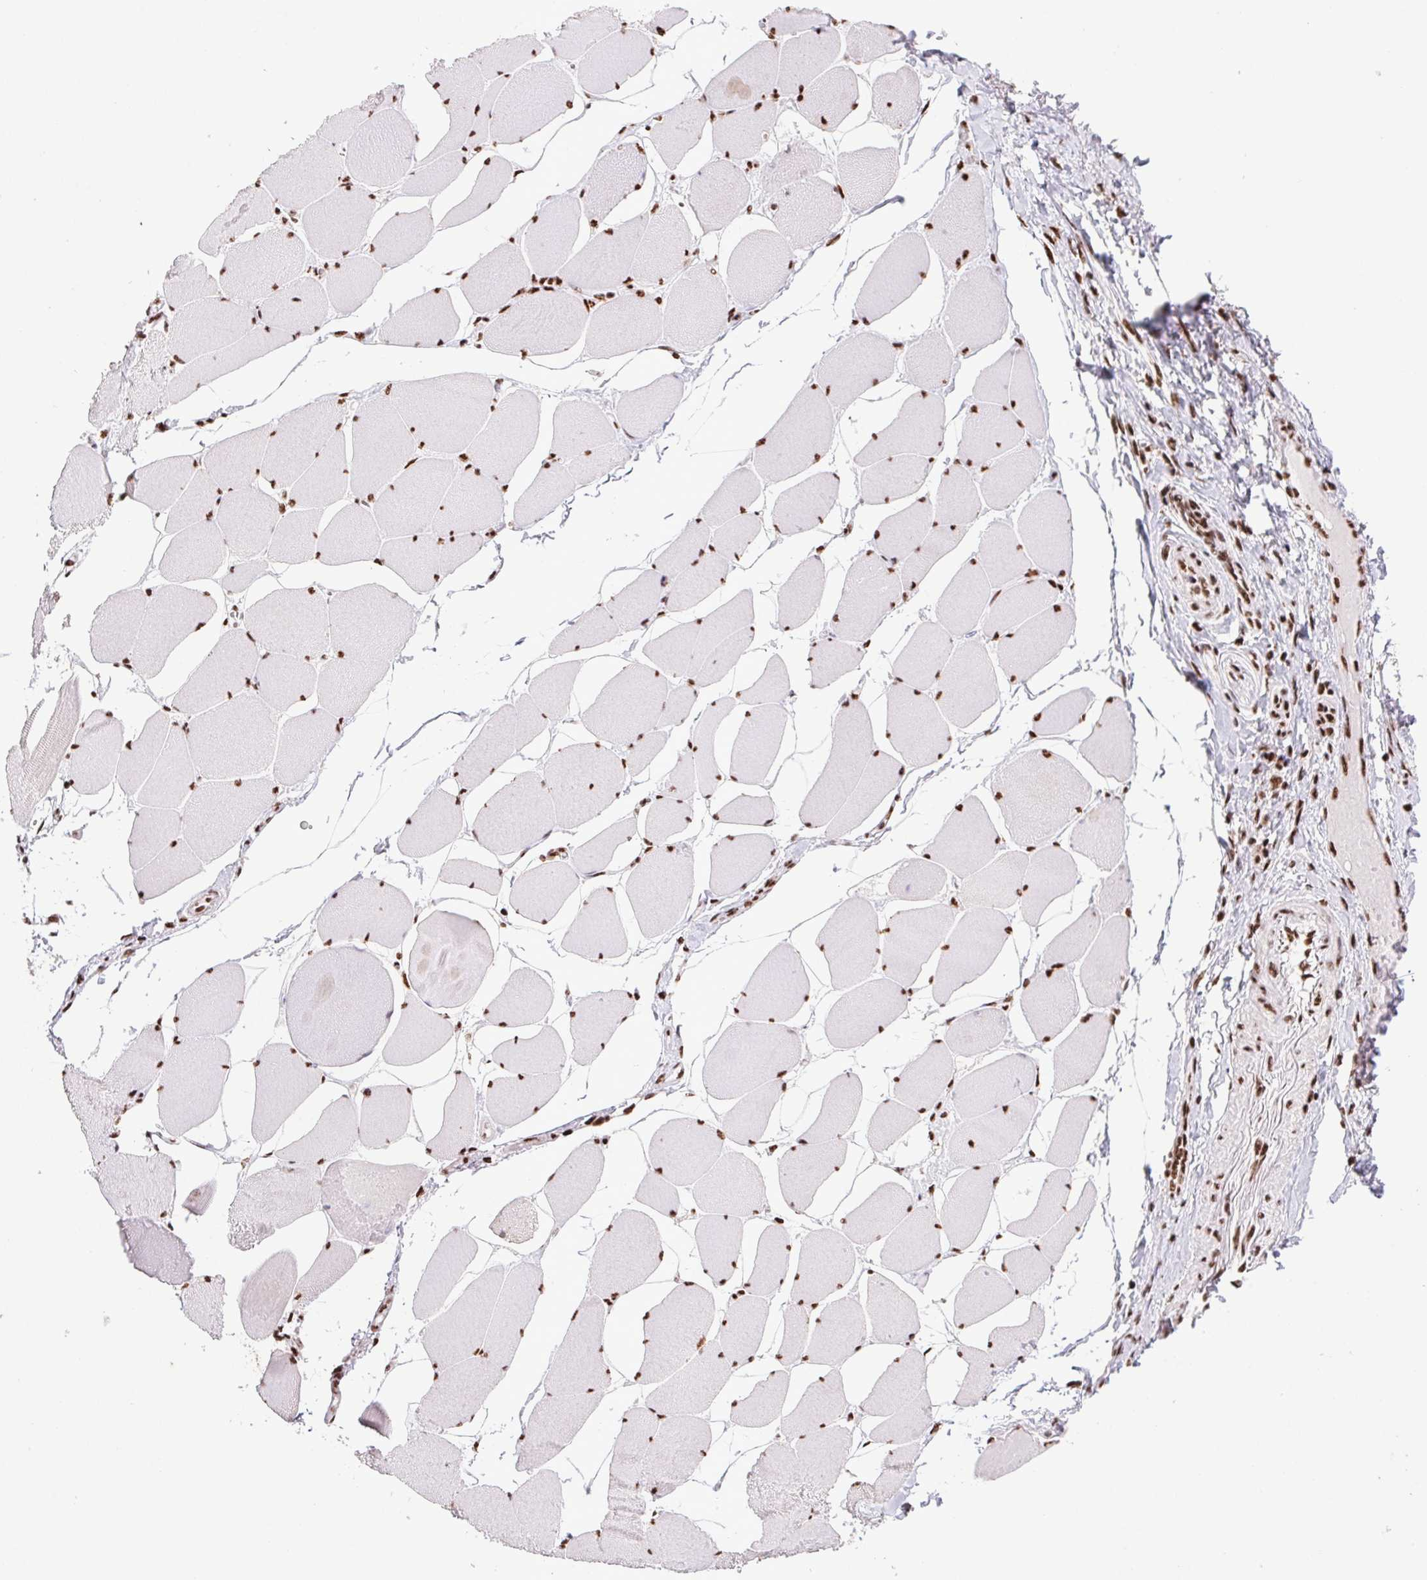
{"staining": {"intensity": "moderate", "quantity": ">75%", "location": "nuclear"}, "tissue": "skeletal muscle", "cell_type": "Myocytes", "image_type": "normal", "snomed": [{"axis": "morphology", "description": "Normal tissue, NOS"}, {"axis": "topography", "description": "Skeletal muscle"}], "caption": "Protein analysis of normal skeletal muscle displays moderate nuclear expression in approximately >75% of myocytes.", "gene": "LDLRAD4", "patient": {"sex": "female", "age": 75}}